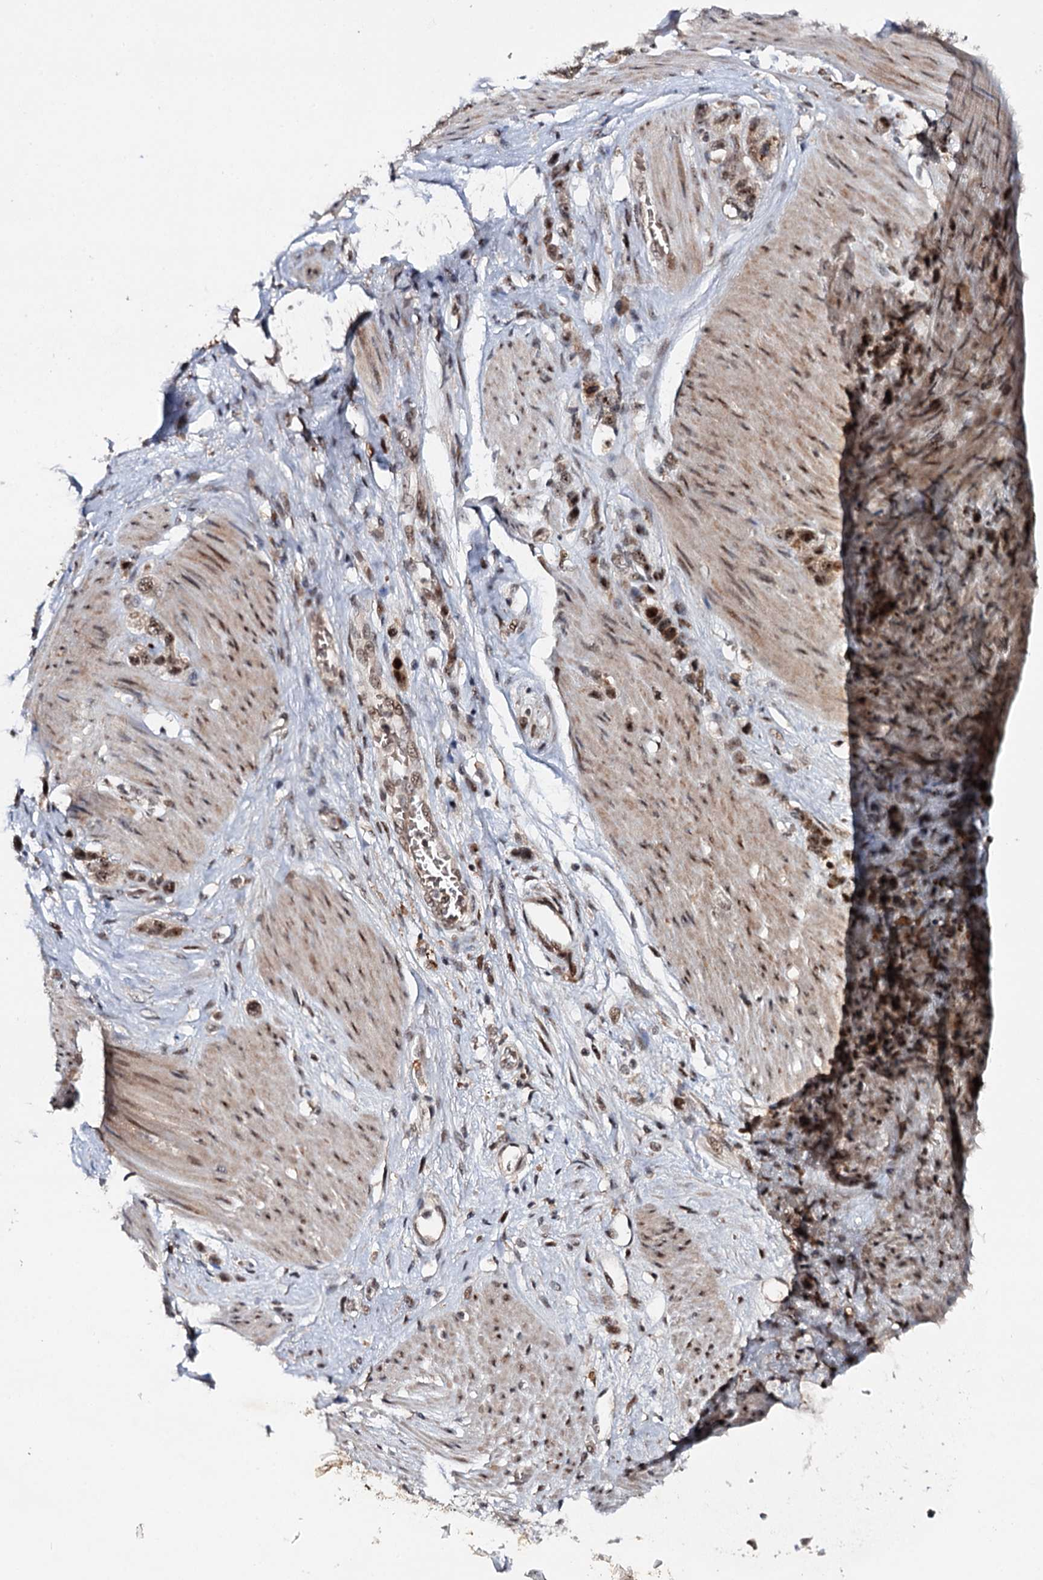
{"staining": {"intensity": "moderate", "quantity": ">75%", "location": "nuclear"}, "tissue": "stomach cancer", "cell_type": "Tumor cells", "image_type": "cancer", "snomed": [{"axis": "morphology", "description": "Adenocarcinoma, NOS"}, {"axis": "morphology", "description": "Adenocarcinoma, High grade"}, {"axis": "topography", "description": "Stomach, upper"}, {"axis": "topography", "description": "Stomach, lower"}], "caption": "Immunohistochemical staining of stomach high-grade adenocarcinoma exhibits moderate nuclear protein expression in about >75% of tumor cells.", "gene": "BUD13", "patient": {"sex": "female", "age": 65}}